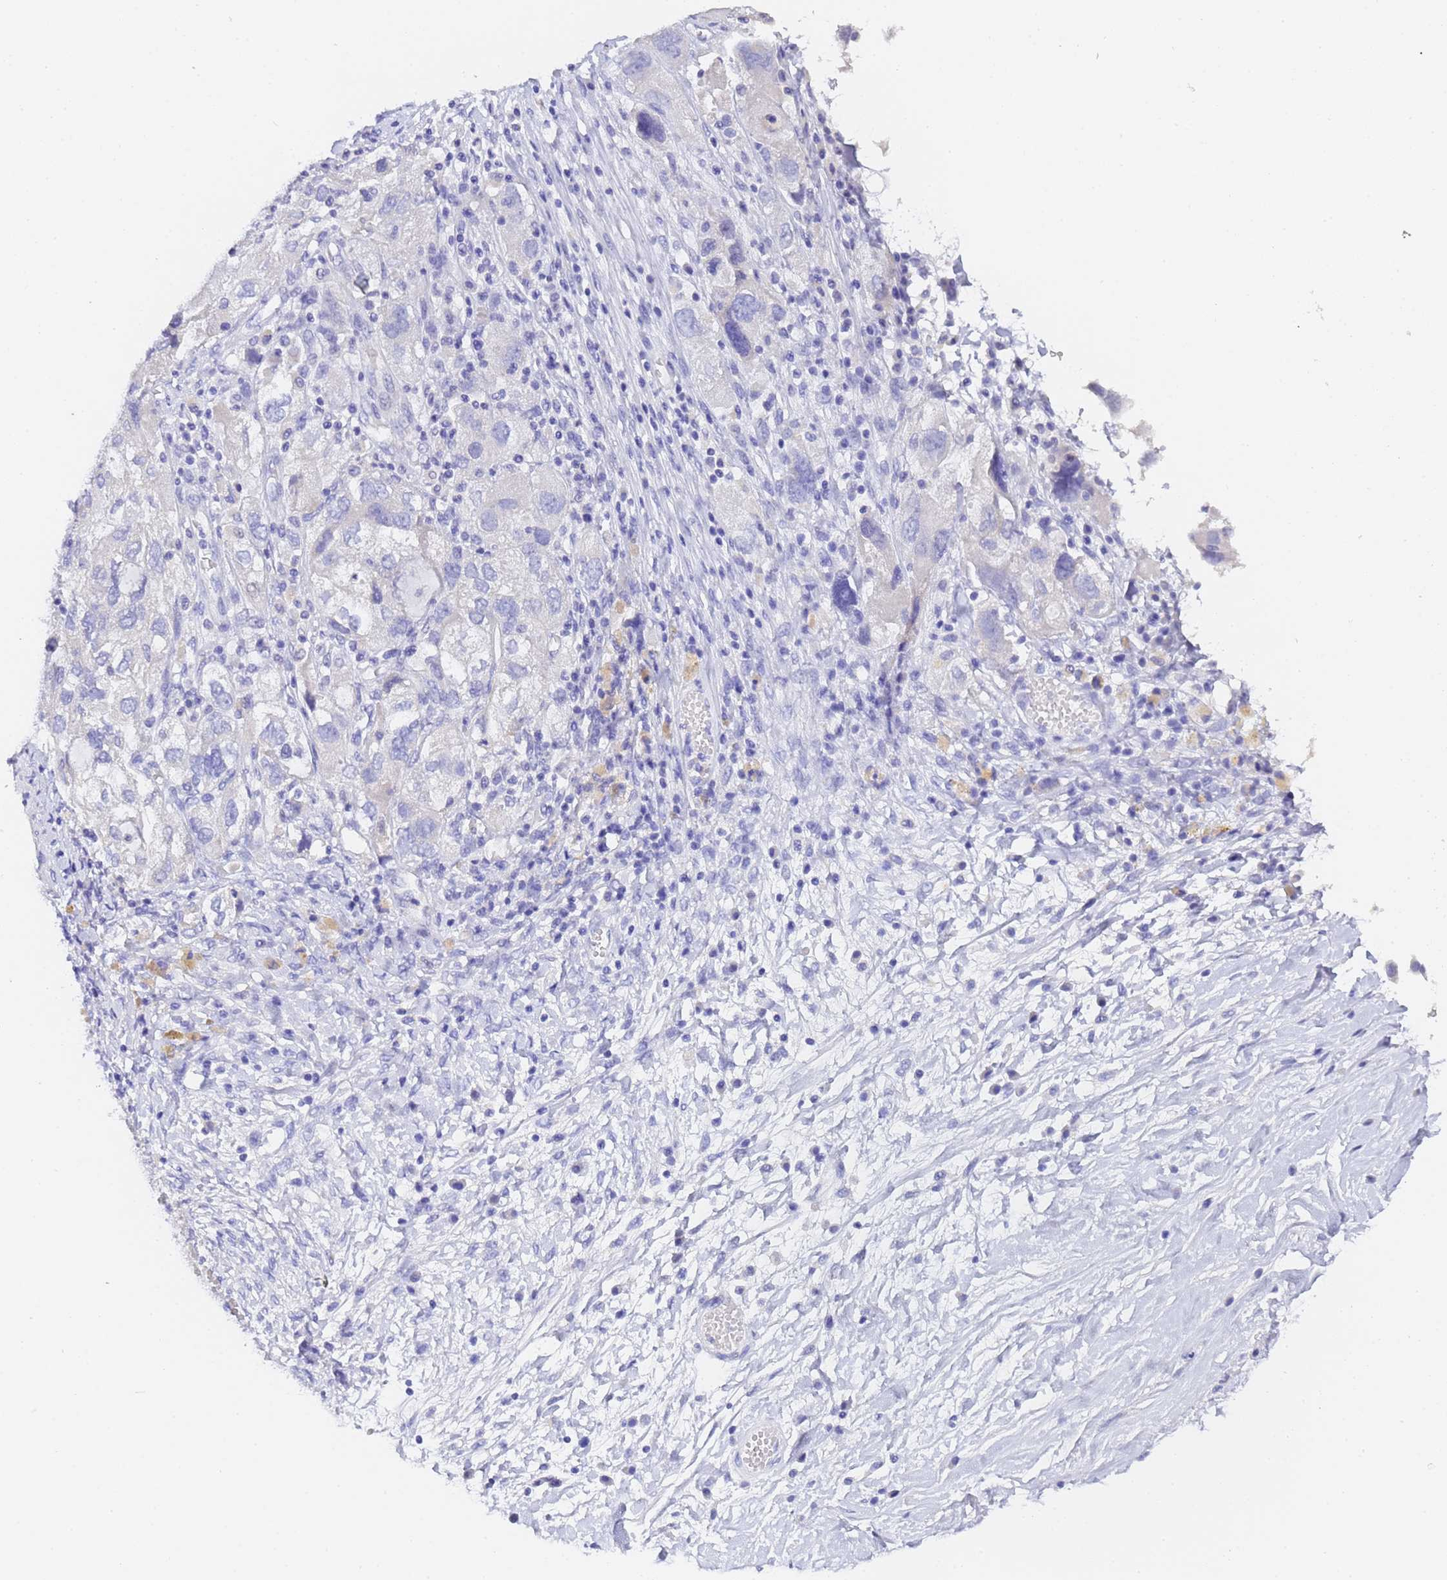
{"staining": {"intensity": "negative", "quantity": "none", "location": "none"}, "tissue": "ovarian cancer", "cell_type": "Tumor cells", "image_type": "cancer", "snomed": [{"axis": "morphology", "description": "Carcinoma, NOS"}, {"axis": "morphology", "description": "Cystadenocarcinoma, serous, NOS"}, {"axis": "topography", "description": "Ovary"}], "caption": "DAB (3,3'-diaminobenzidine) immunohistochemical staining of ovarian cancer (serous cystadenocarcinoma) exhibits no significant staining in tumor cells.", "gene": "GABRA1", "patient": {"sex": "female", "age": 69}}